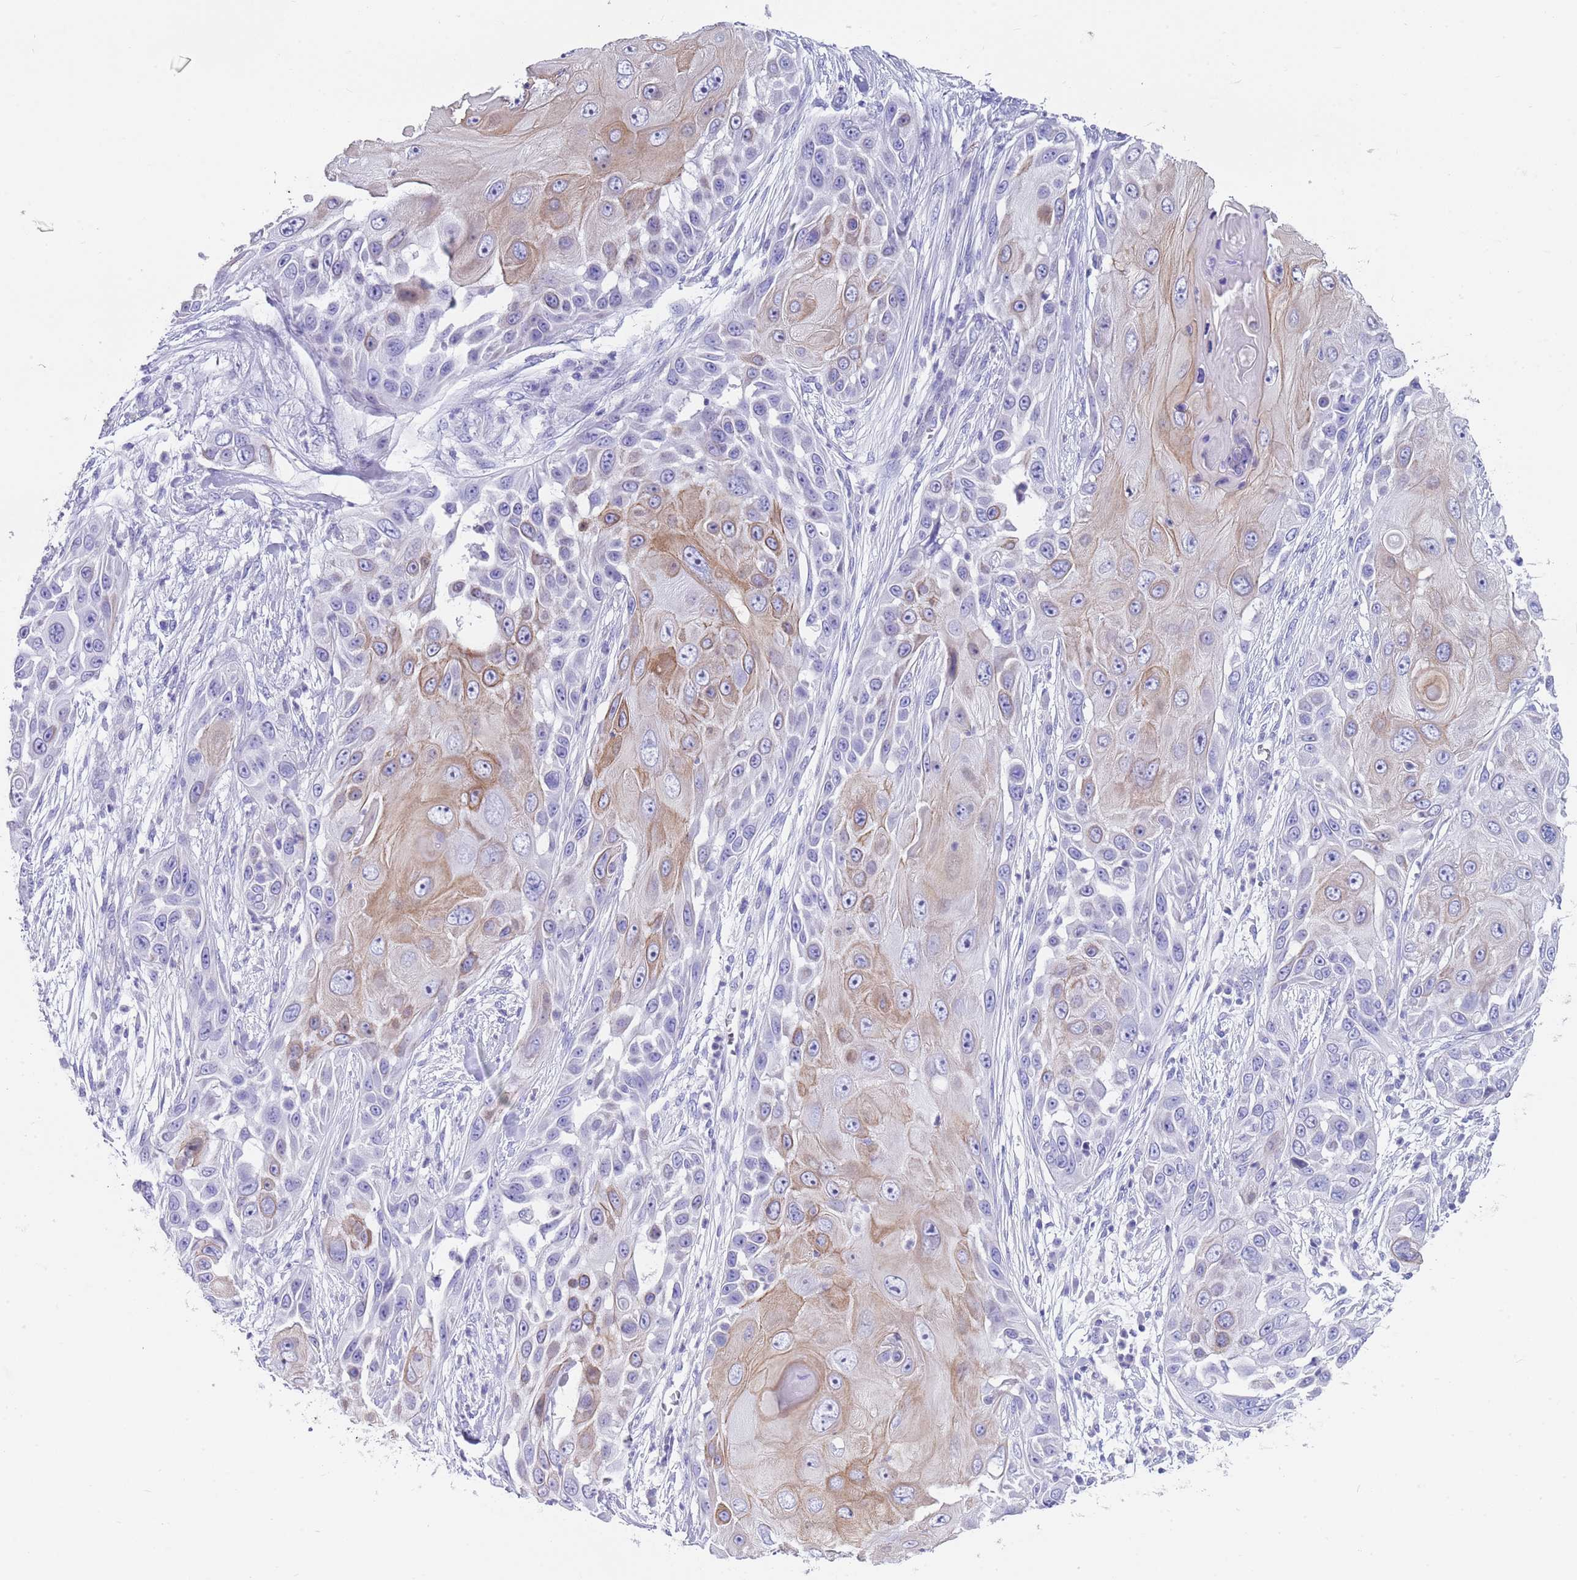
{"staining": {"intensity": "moderate", "quantity": "<25%", "location": "cytoplasmic/membranous"}, "tissue": "skin cancer", "cell_type": "Tumor cells", "image_type": "cancer", "snomed": [{"axis": "morphology", "description": "Squamous cell carcinoma, NOS"}, {"axis": "topography", "description": "Skin"}], "caption": "Immunohistochemistry histopathology image of skin cancer (squamous cell carcinoma) stained for a protein (brown), which demonstrates low levels of moderate cytoplasmic/membranous expression in approximately <25% of tumor cells.", "gene": "CPXM2", "patient": {"sex": "female", "age": 44}}